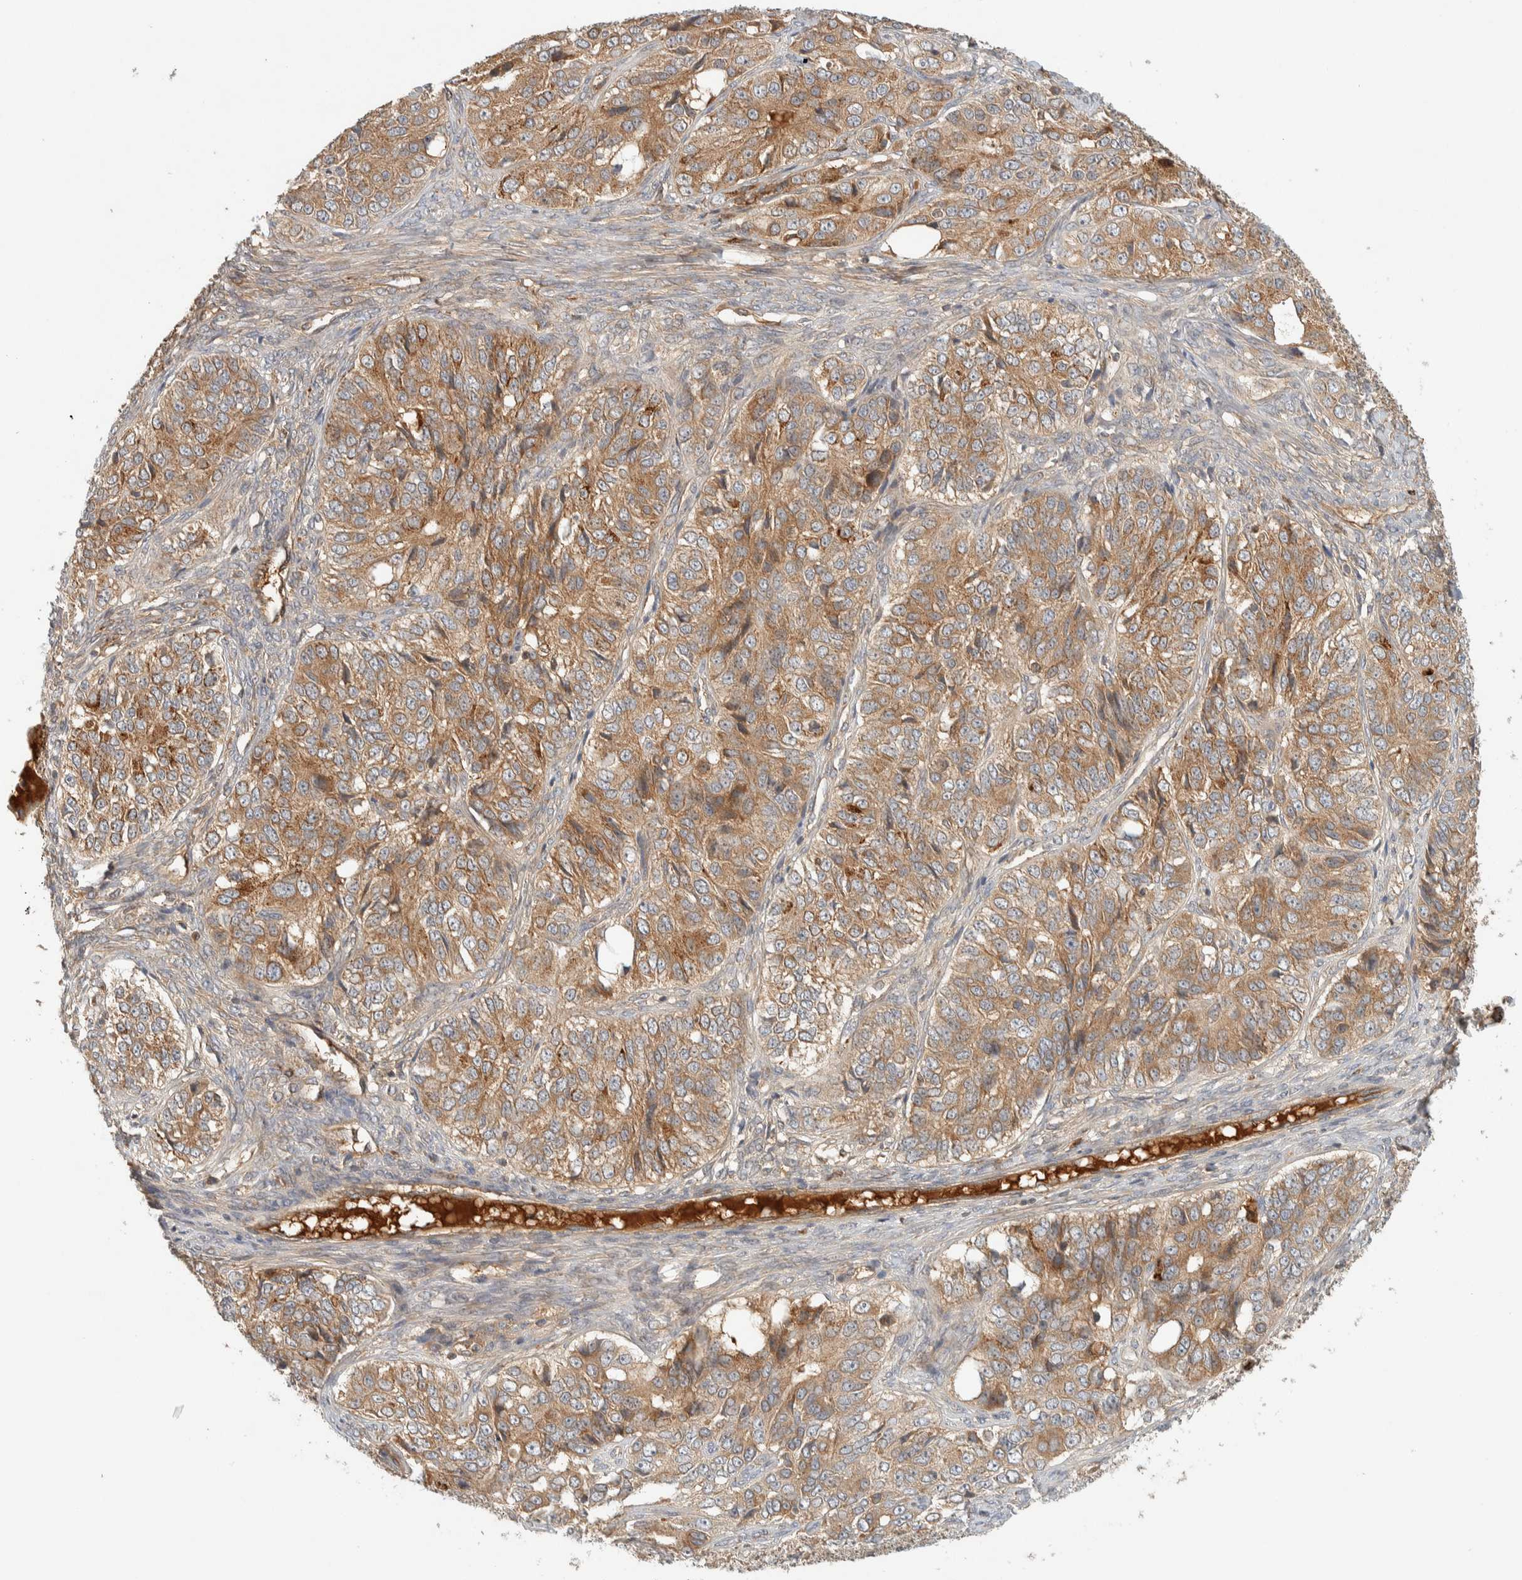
{"staining": {"intensity": "moderate", "quantity": ">75%", "location": "cytoplasmic/membranous"}, "tissue": "ovarian cancer", "cell_type": "Tumor cells", "image_type": "cancer", "snomed": [{"axis": "morphology", "description": "Carcinoma, endometroid"}, {"axis": "topography", "description": "Ovary"}], "caption": "Immunohistochemistry (IHC) (DAB) staining of human ovarian endometroid carcinoma shows moderate cytoplasmic/membranous protein expression in about >75% of tumor cells.", "gene": "FAM167A", "patient": {"sex": "female", "age": 51}}